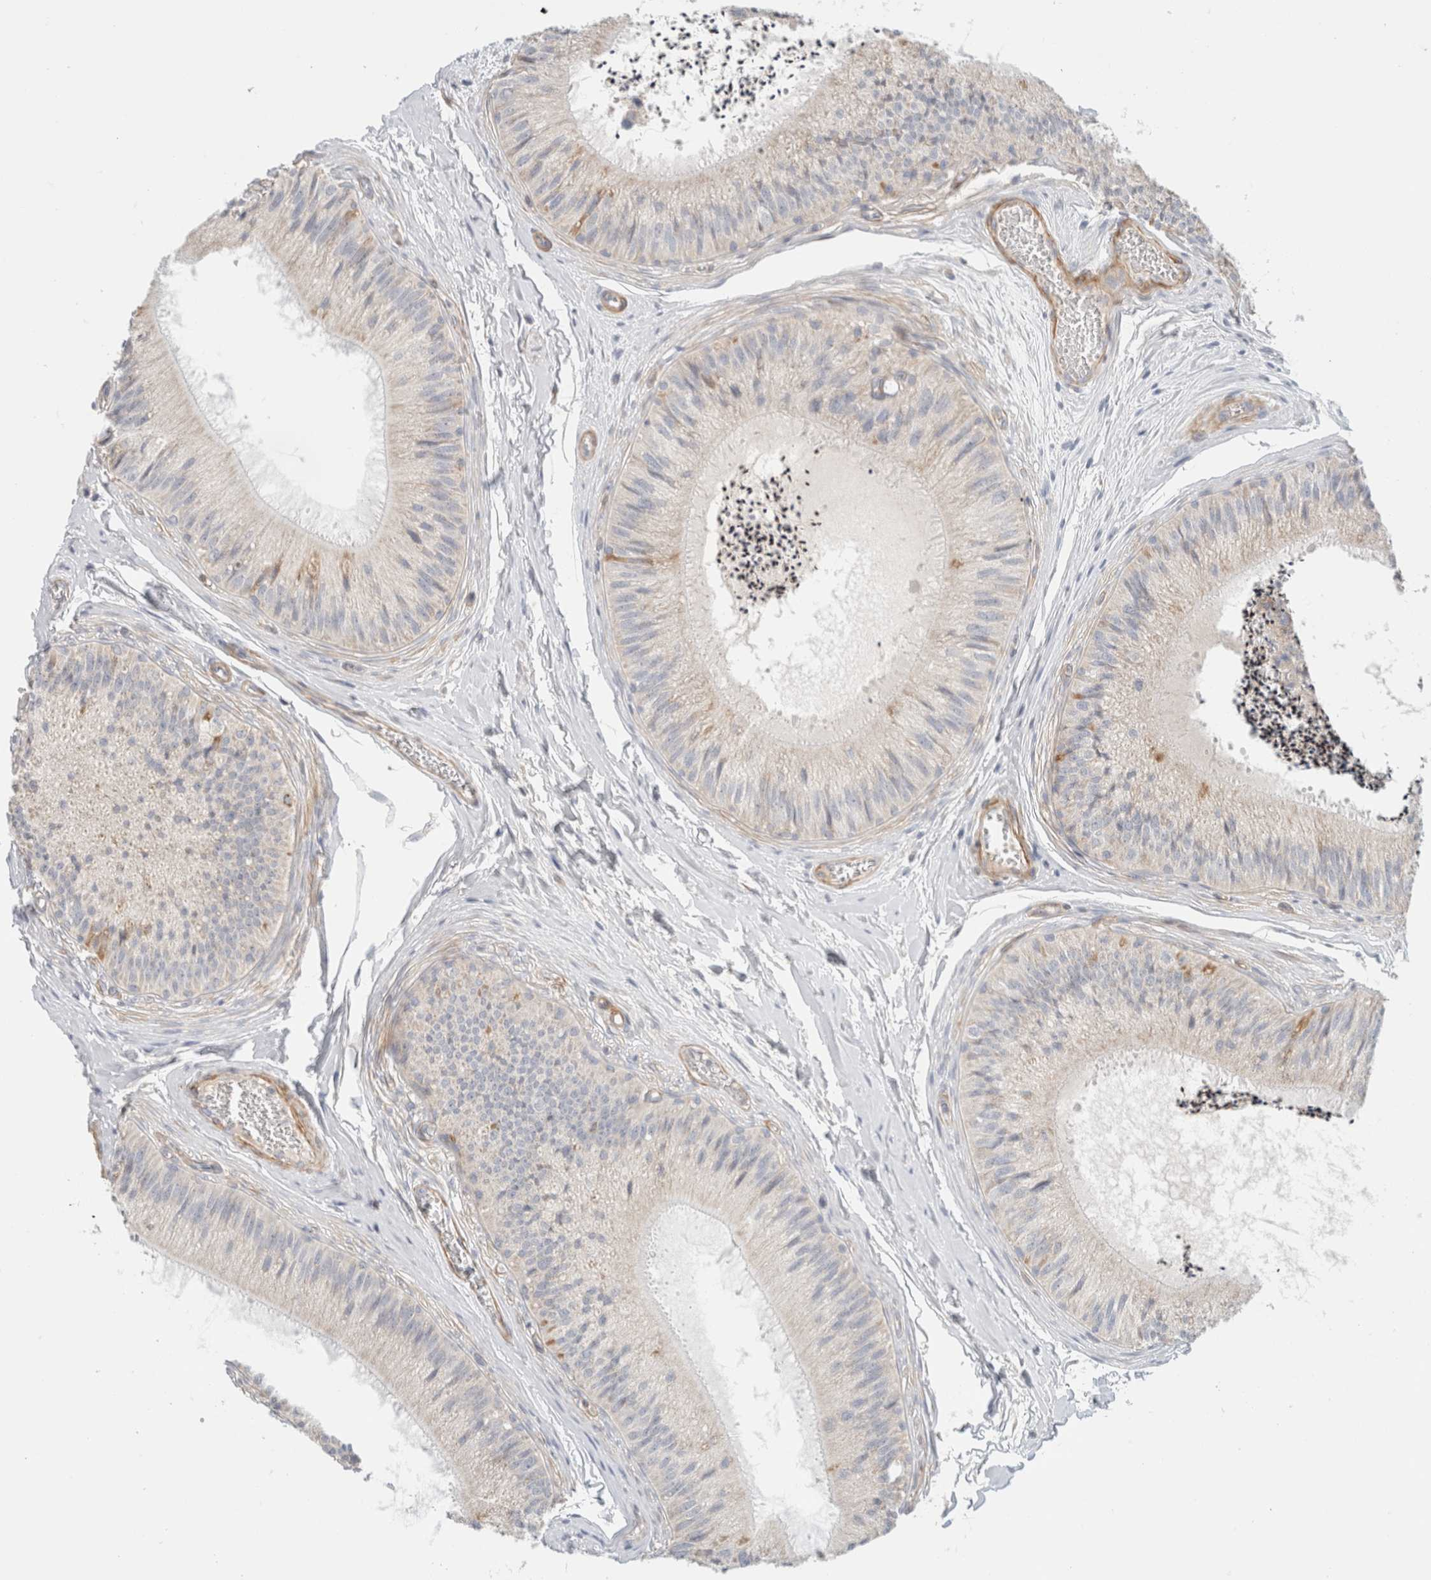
{"staining": {"intensity": "moderate", "quantity": "<25%", "location": "cytoplasmic/membranous"}, "tissue": "epididymis", "cell_type": "Glandular cells", "image_type": "normal", "snomed": [{"axis": "morphology", "description": "Normal tissue, NOS"}, {"axis": "topography", "description": "Epididymis"}], "caption": "Immunohistochemistry (DAB (3,3'-diaminobenzidine)) staining of unremarkable human epididymis demonstrates moderate cytoplasmic/membranous protein expression in approximately <25% of glandular cells.", "gene": "MRM3", "patient": {"sex": "male", "age": 31}}